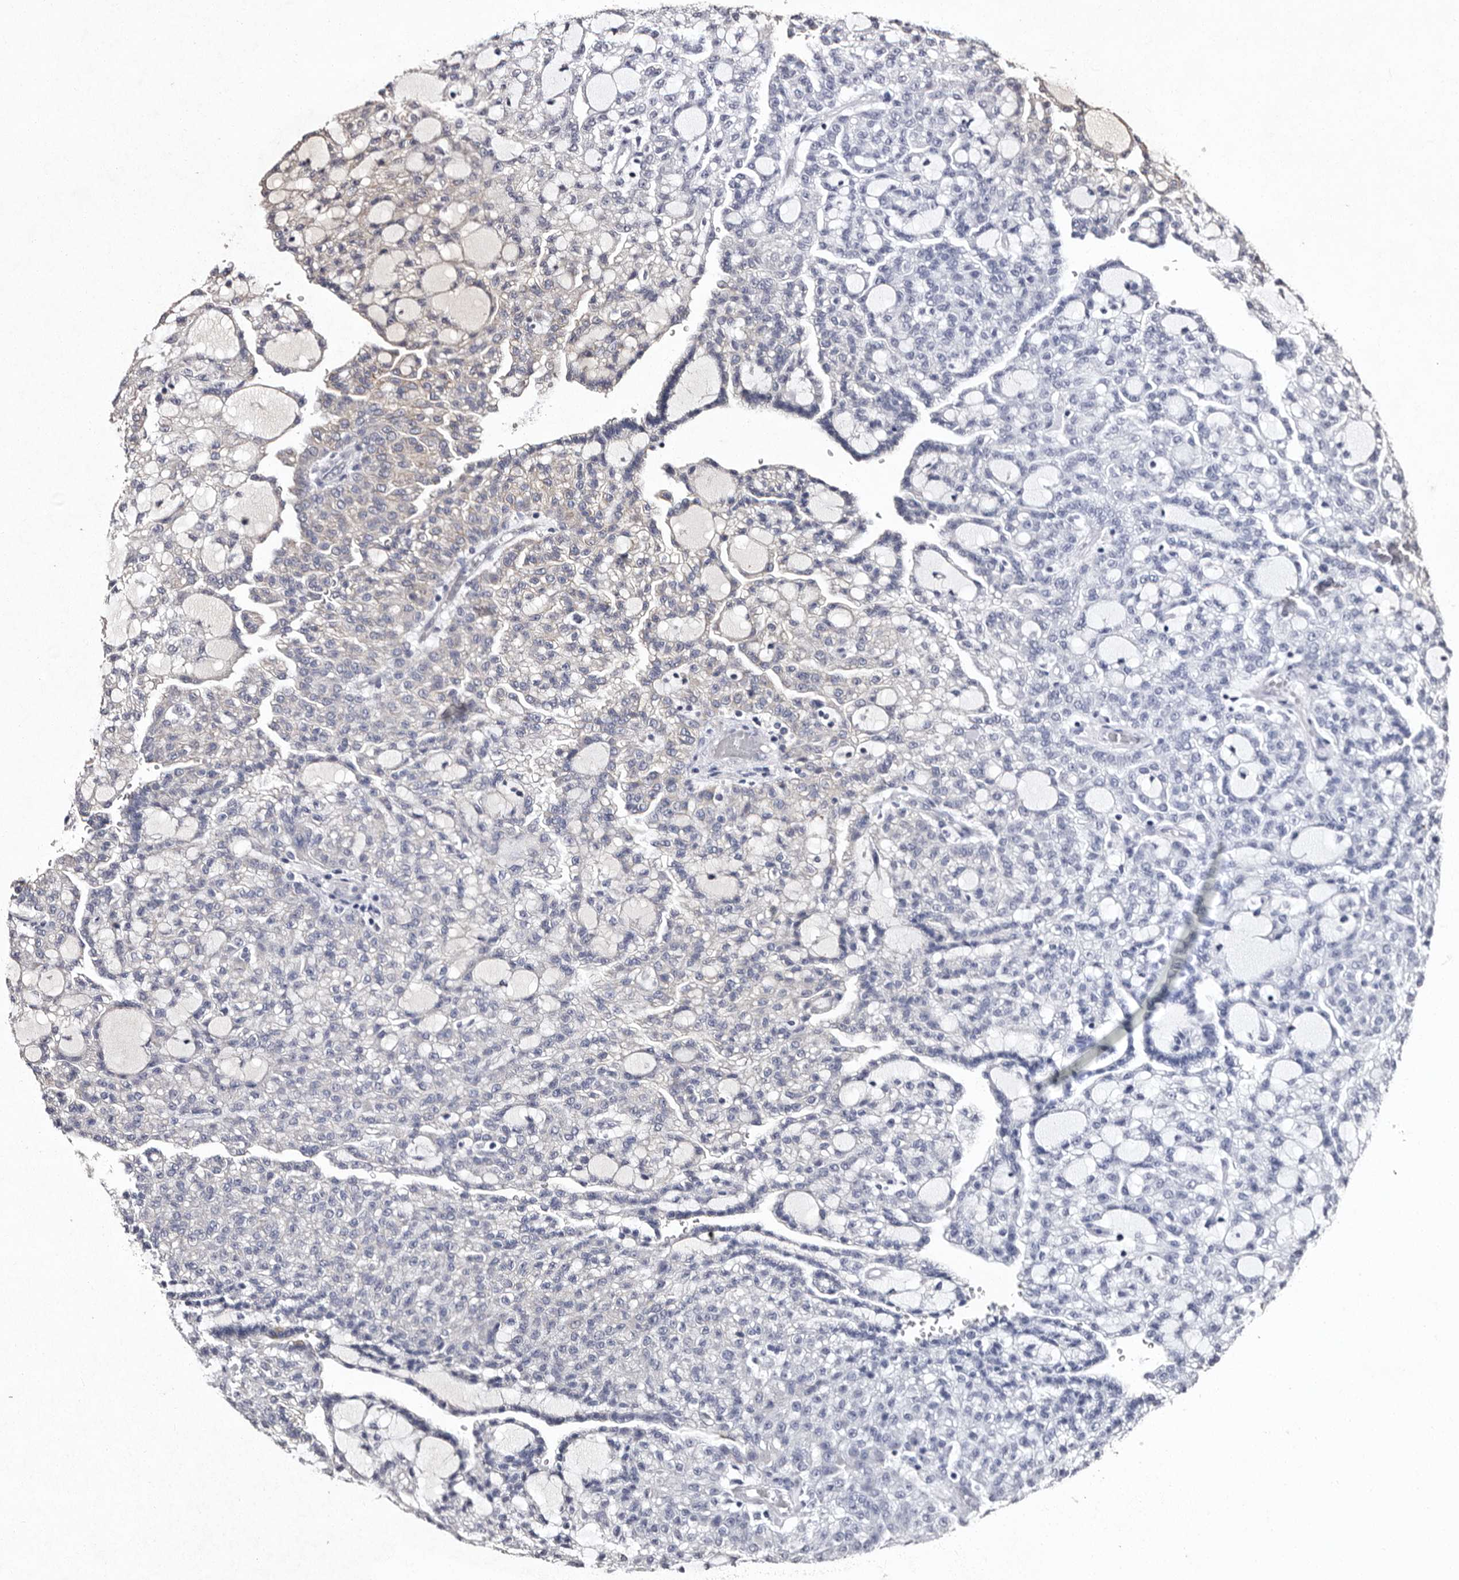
{"staining": {"intensity": "moderate", "quantity": "25%-75%", "location": "cytoplasmic/membranous"}, "tissue": "renal cancer", "cell_type": "Tumor cells", "image_type": "cancer", "snomed": [{"axis": "morphology", "description": "Adenocarcinoma, NOS"}, {"axis": "topography", "description": "Kidney"}], "caption": "Renal adenocarcinoma stained with DAB (3,3'-diaminobenzidine) immunohistochemistry (IHC) shows medium levels of moderate cytoplasmic/membranous staining in about 25%-75% of tumor cells.", "gene": "TFB1M", "patient": {"sex": "male", "age": 63}}